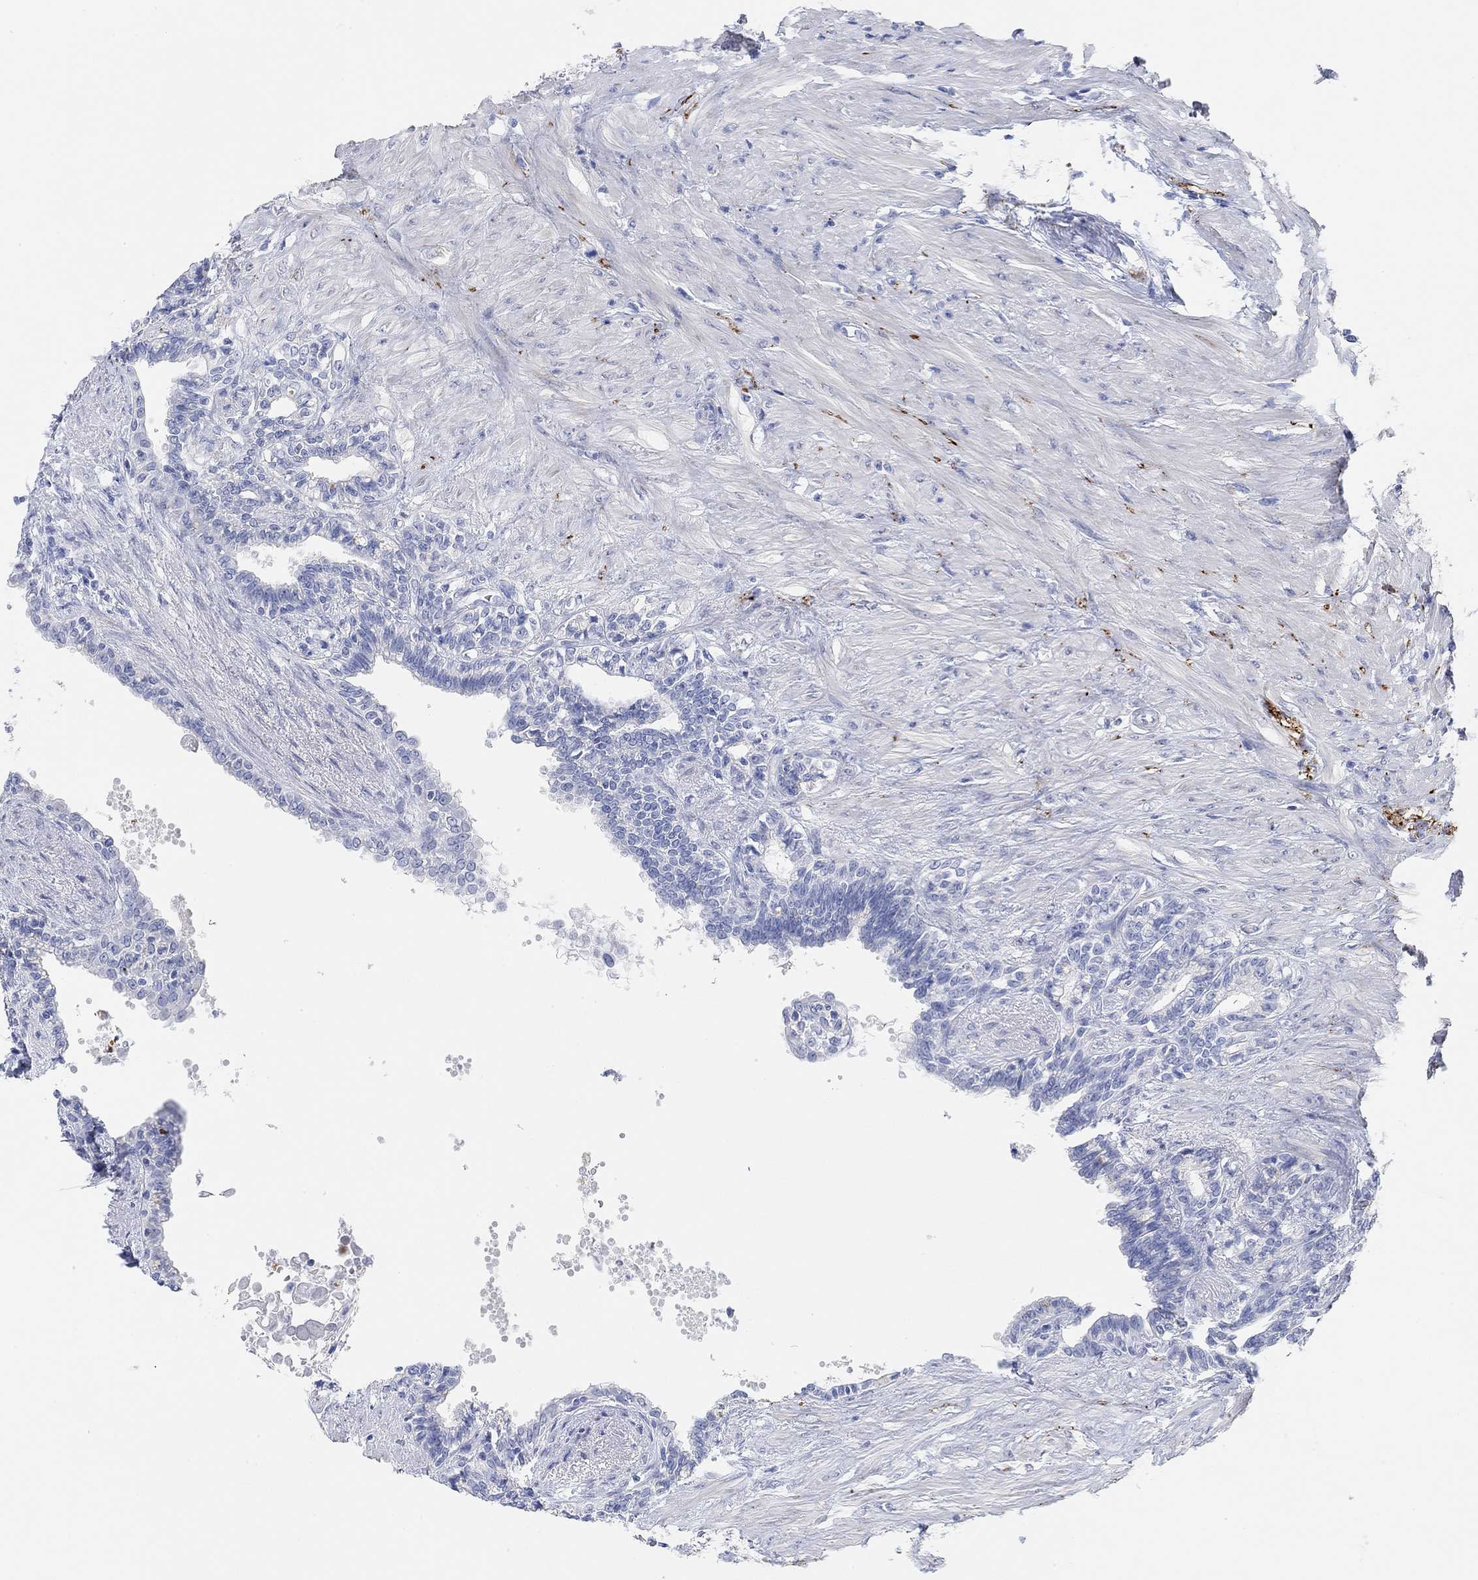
{"staining": {"intensity": "negative", "quantity": "none", "location": "none"}, "tissue": "seminal vesicle", "cell_type": "Glandular cells", "image_type": "normal", "snomed": [{"axis": "morphology", "description": "Normal tissue, NOS"}, {"axis": "morphology", "description": "Urothelial carcinoma, NOS"}, {"axis": "topography", "description": "Urinary bladder"}, {"axis": "topography", "description": "Seminal veicle"}], "caption": "Immunohistochemistry (IHC) histopathology image of unremarkable seminal vesicle: seminal vesicle stained with DAB (3,3'-diaminobenzidine) displays no significant protein positivity in glandular cells. Brightfield microscopy of immunohistochemistry stained with DAB (brown) and hematoxylin (blue), captured at high magnification.", "gene": "VAT1L", "patient": {"sex": "male", "age": 76}}